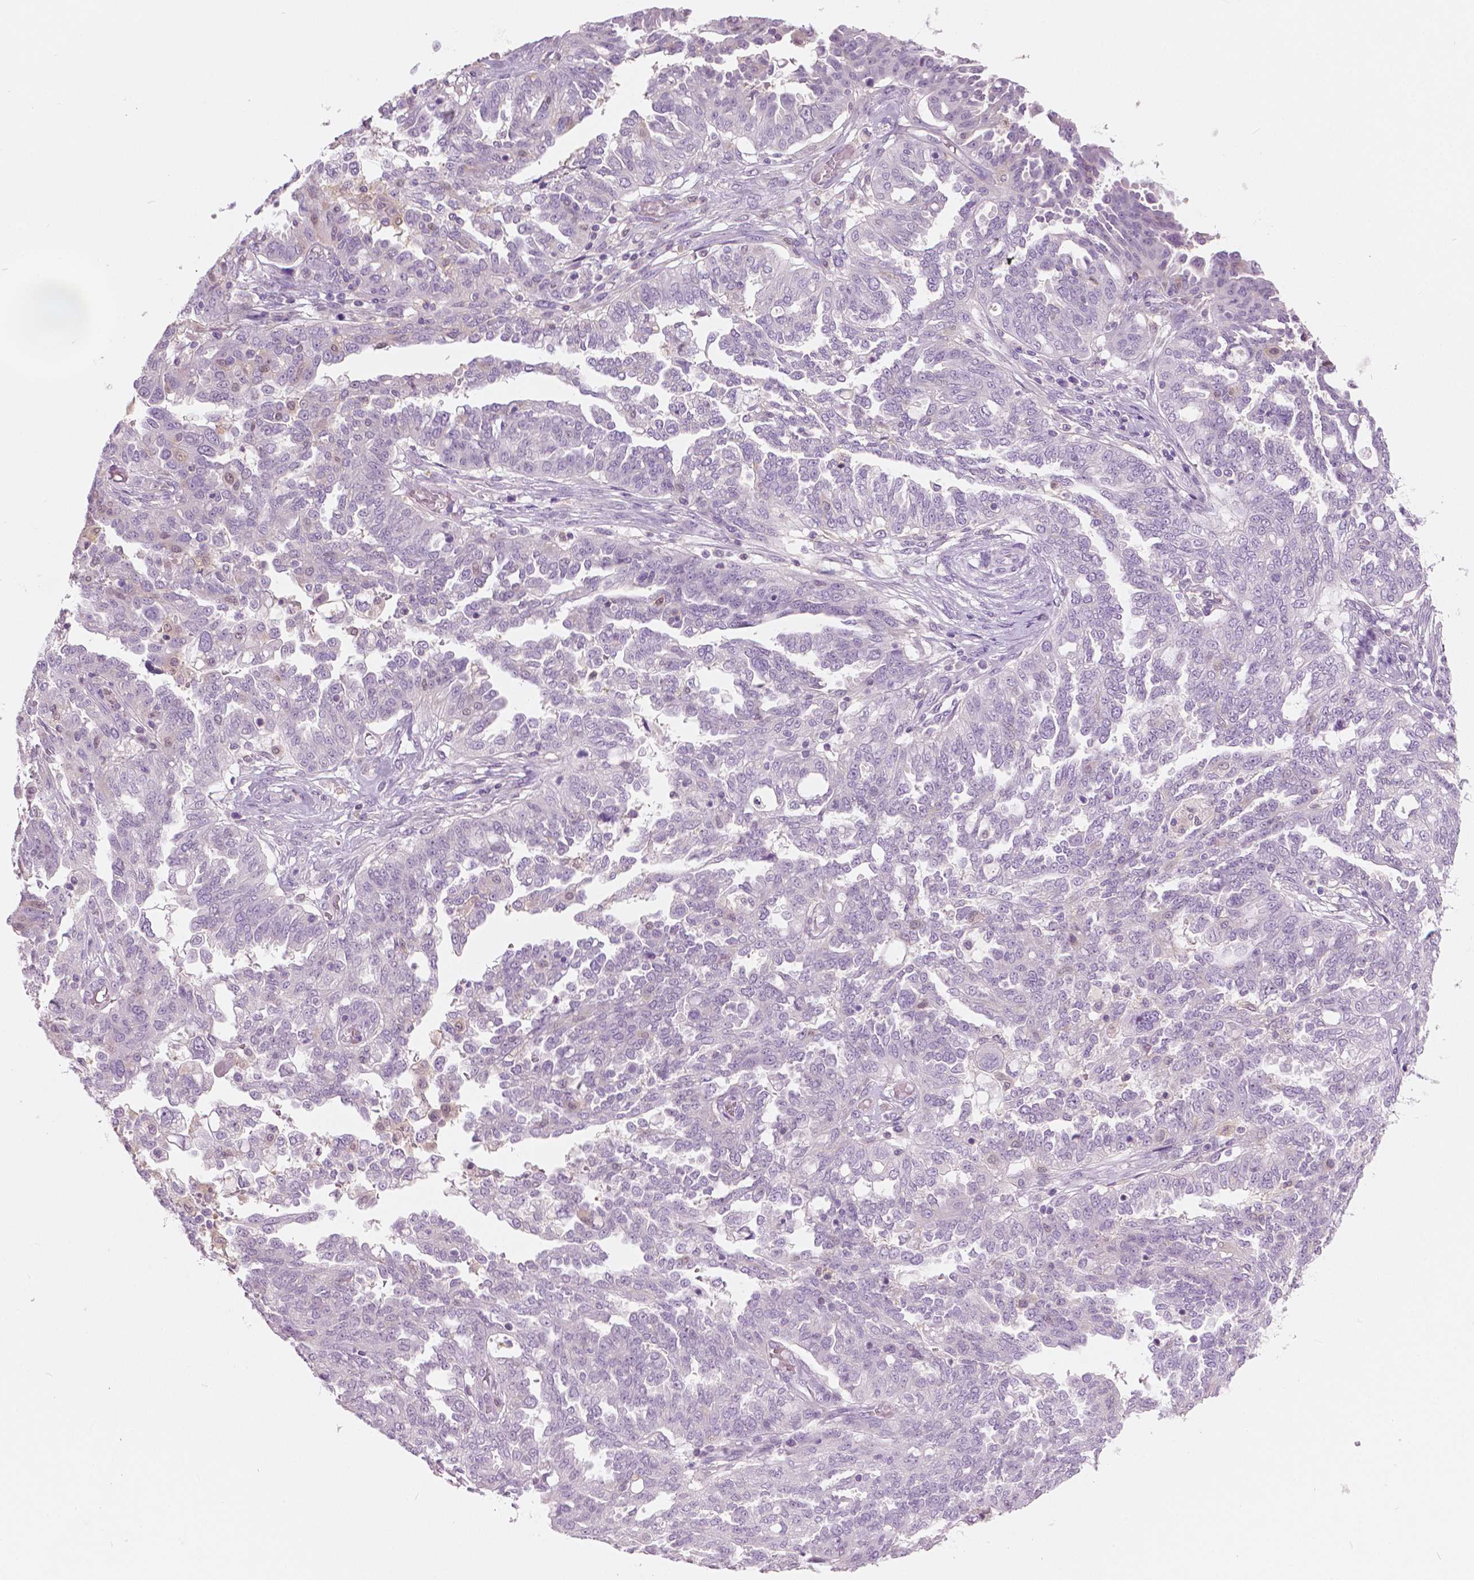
{"staining": {"intensity": "negative", "quantity": "none", "location": "none"}, "tissue": "ovarian cancer", "cell_type": "Tumor cells", "image_type": "cancer", "snomed": [{"axis": "morphology", "description": "Cystadenocarcinoma, serous, NOS"}, {"axis": "topography", "description": "Ovary"}], "caption": "DAB immunohistochemical staining of human ovarian serous cystadenocarcinoma demonstrates no significant positivity in tumor cells.", "gene": "GALM", "patient": {"sex": "female", "age": 67}}